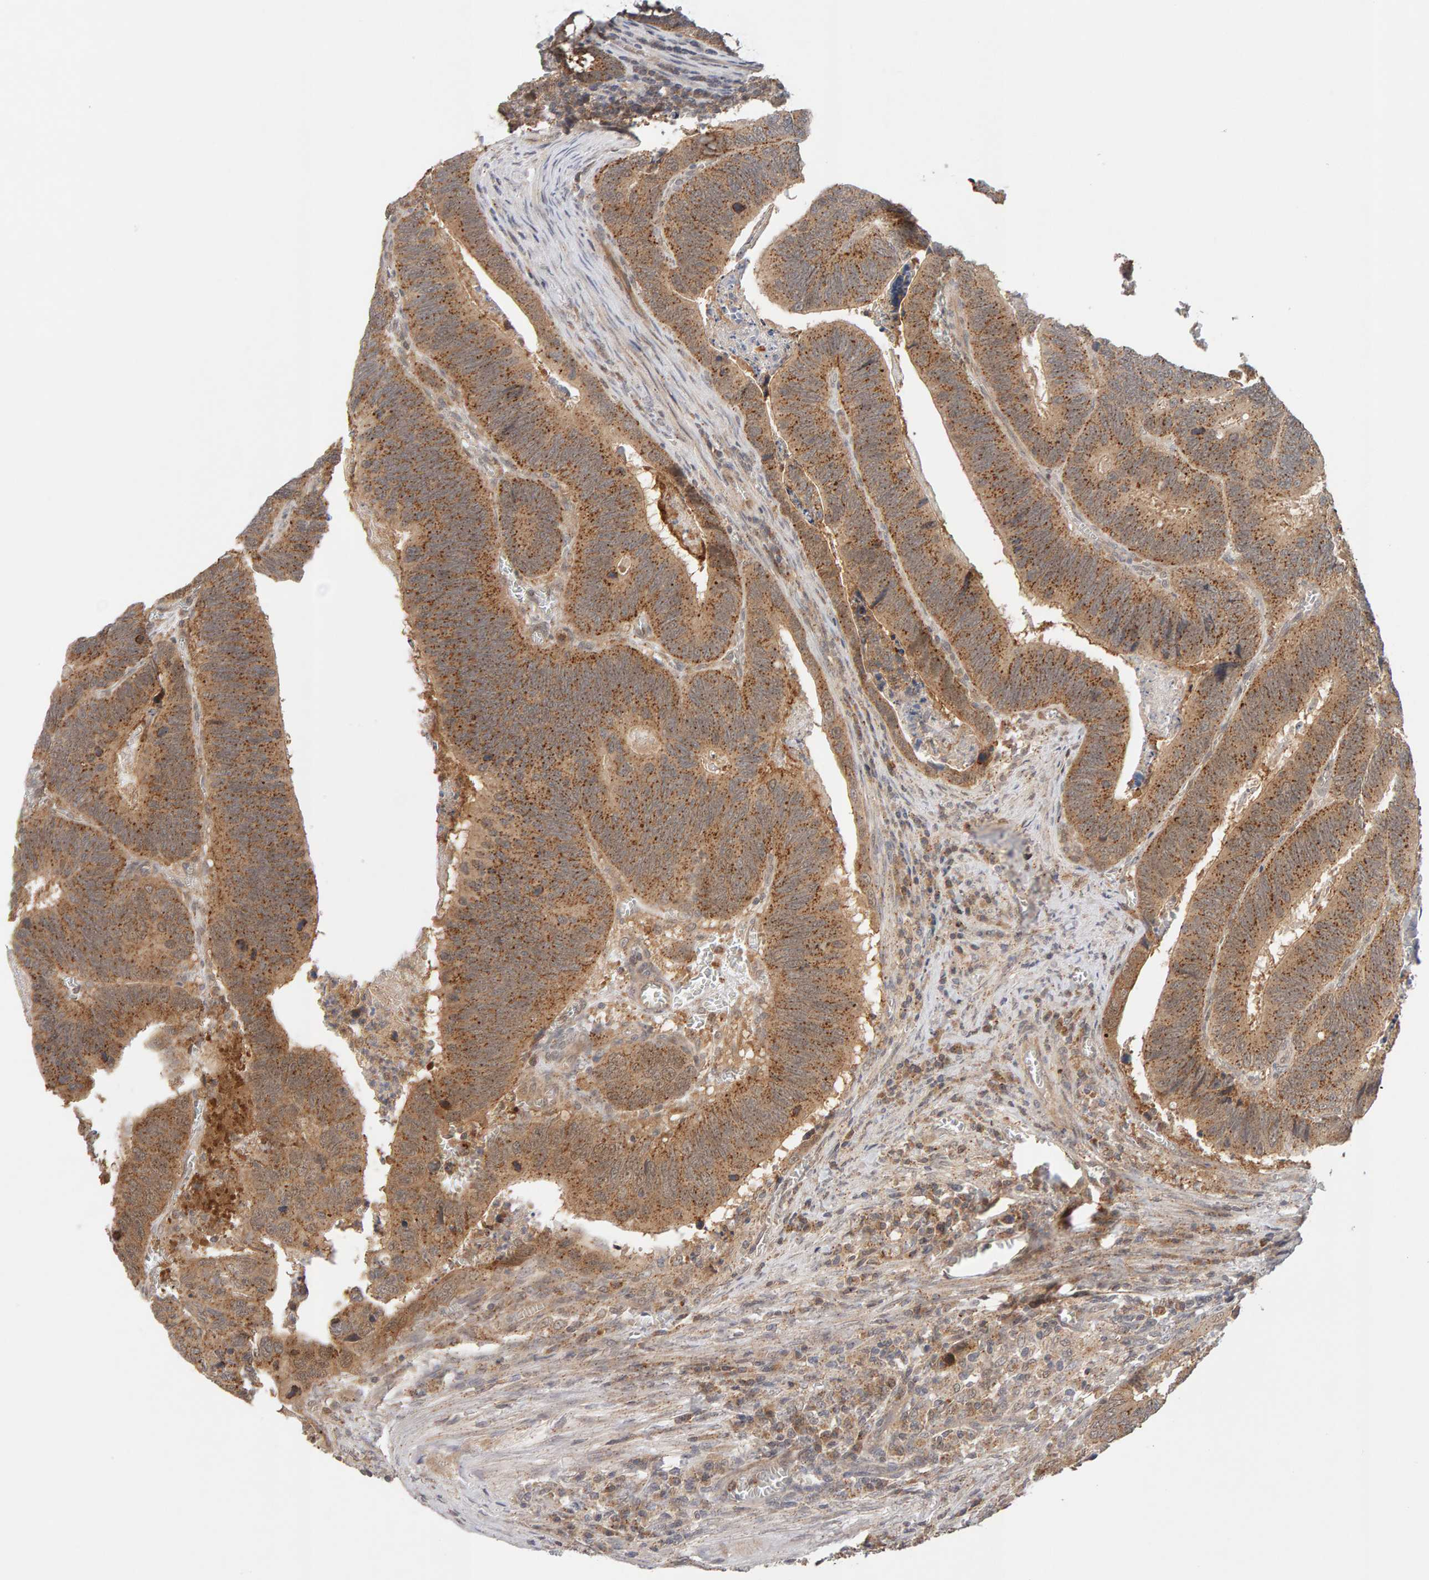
{"staining": {"intensity": "moderate", "quantity": ">75%", "location": "cytoplasmic/membranous"}, "tissue": "colorectal cancer", "cell_type": "Tumor cells", "image_type": "cancer", "snomed": [{"axis": "morphology", "description": "Inflammation, NOS"}, {"axis": "morphology", "description": "Adenocarcinoma, NOS"}, {"axis": "topography", "description": "Colon"}], "caption": "Moderate cytoplasmic/membranous expression for a protein is seen in about >75% of tumor cells of colorectal adenocarcinoma using IHC.", "gene": "DNAJC7", "patient": {"sex": "male", "age": 72}}